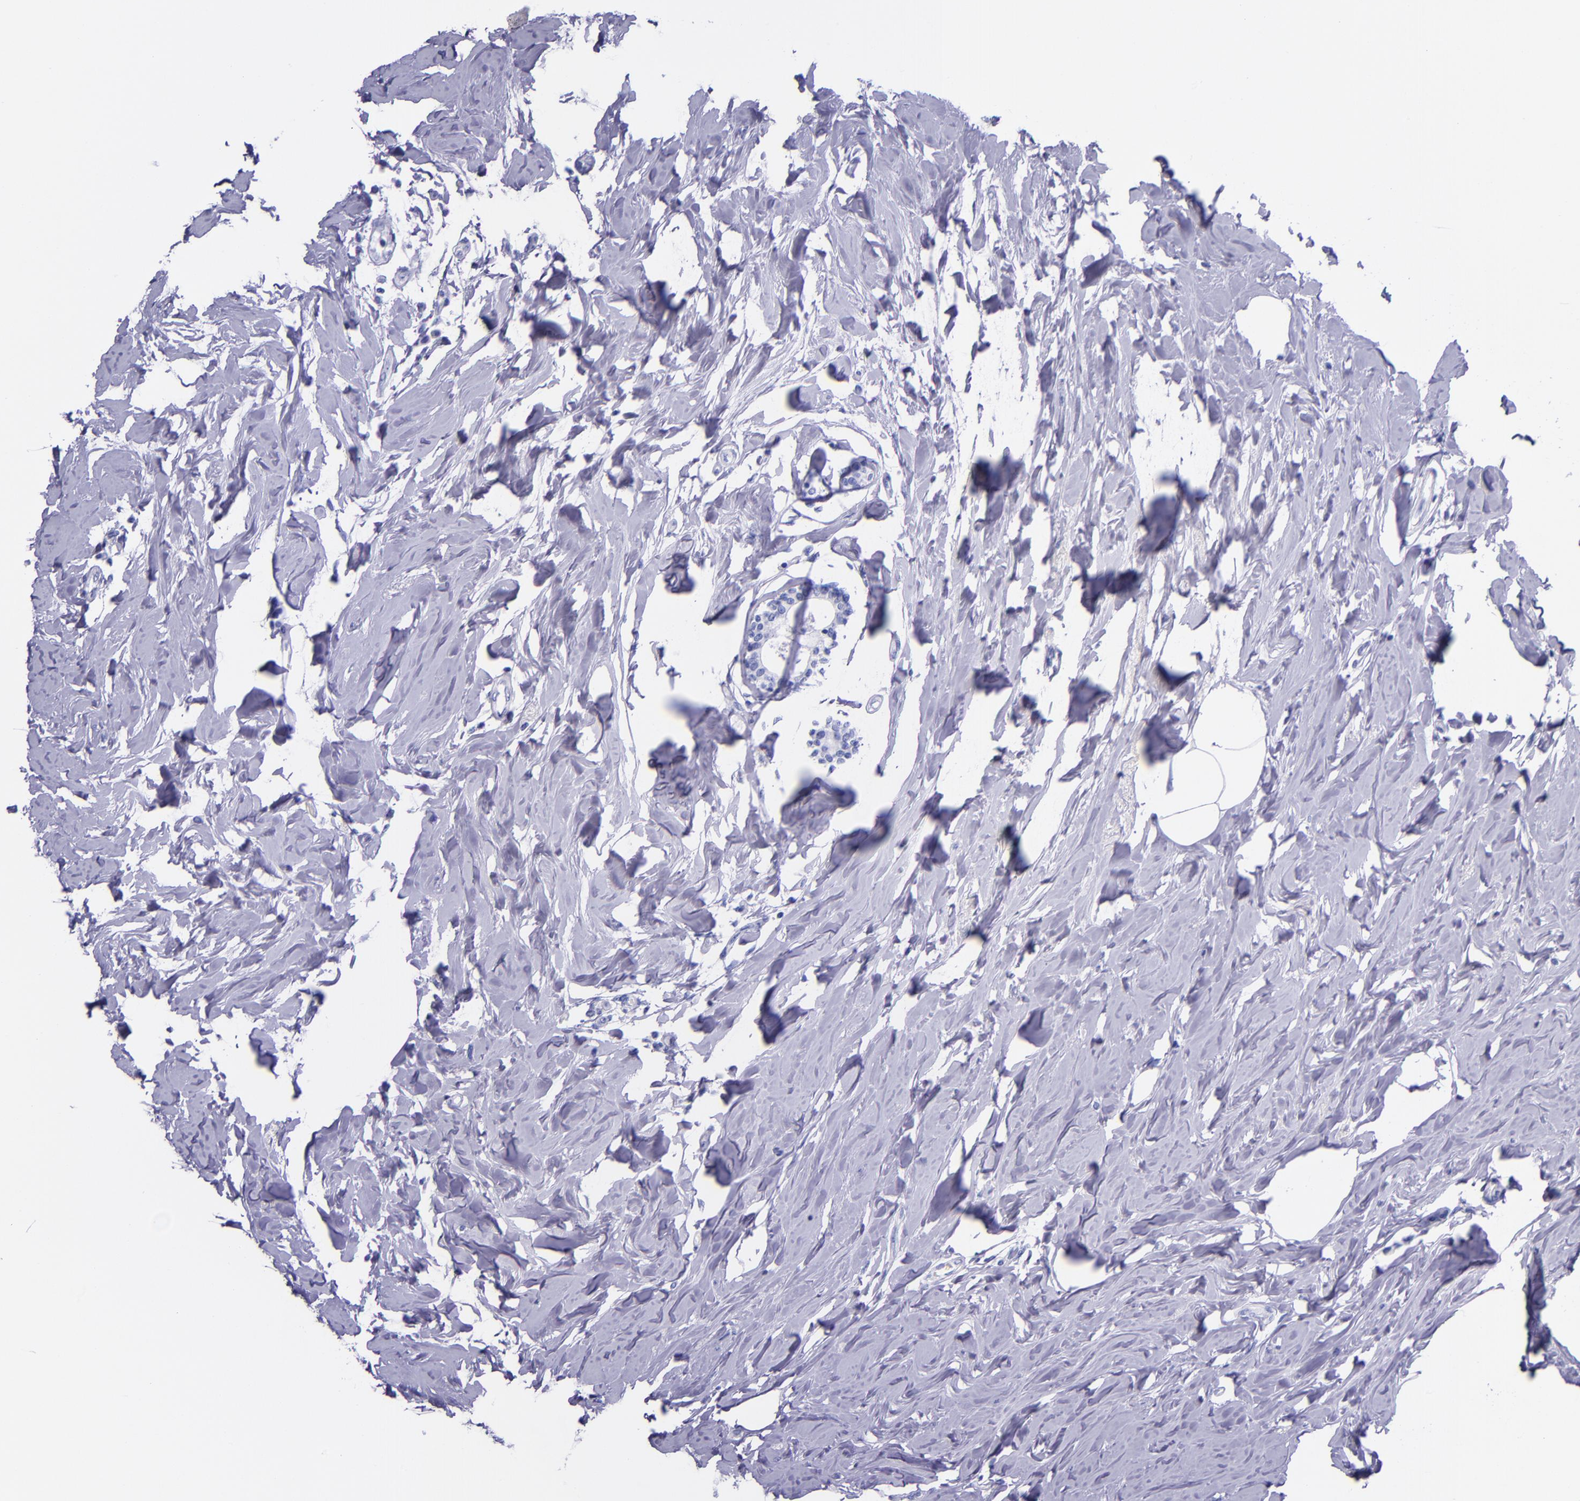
{"staining": {"intensity": "negative", "quantity": "none", "location": "none"}, "tissue": "breast cancer", "cell_type": "Tumor cells", "image_type": "cancer", "snomed": [{"axis": "morphology", "description": "Lobular carcinoma"}, {"axis": "topography", "description": "Breast"}], "caption": "Human breast cancer (lobular carcinoma) stained for a protein using immunohistochemistry (IHC) exhibits no positivity in tumor cells.", "gene": "SLPI", "patient": {"sex": "female", "age": 51}}